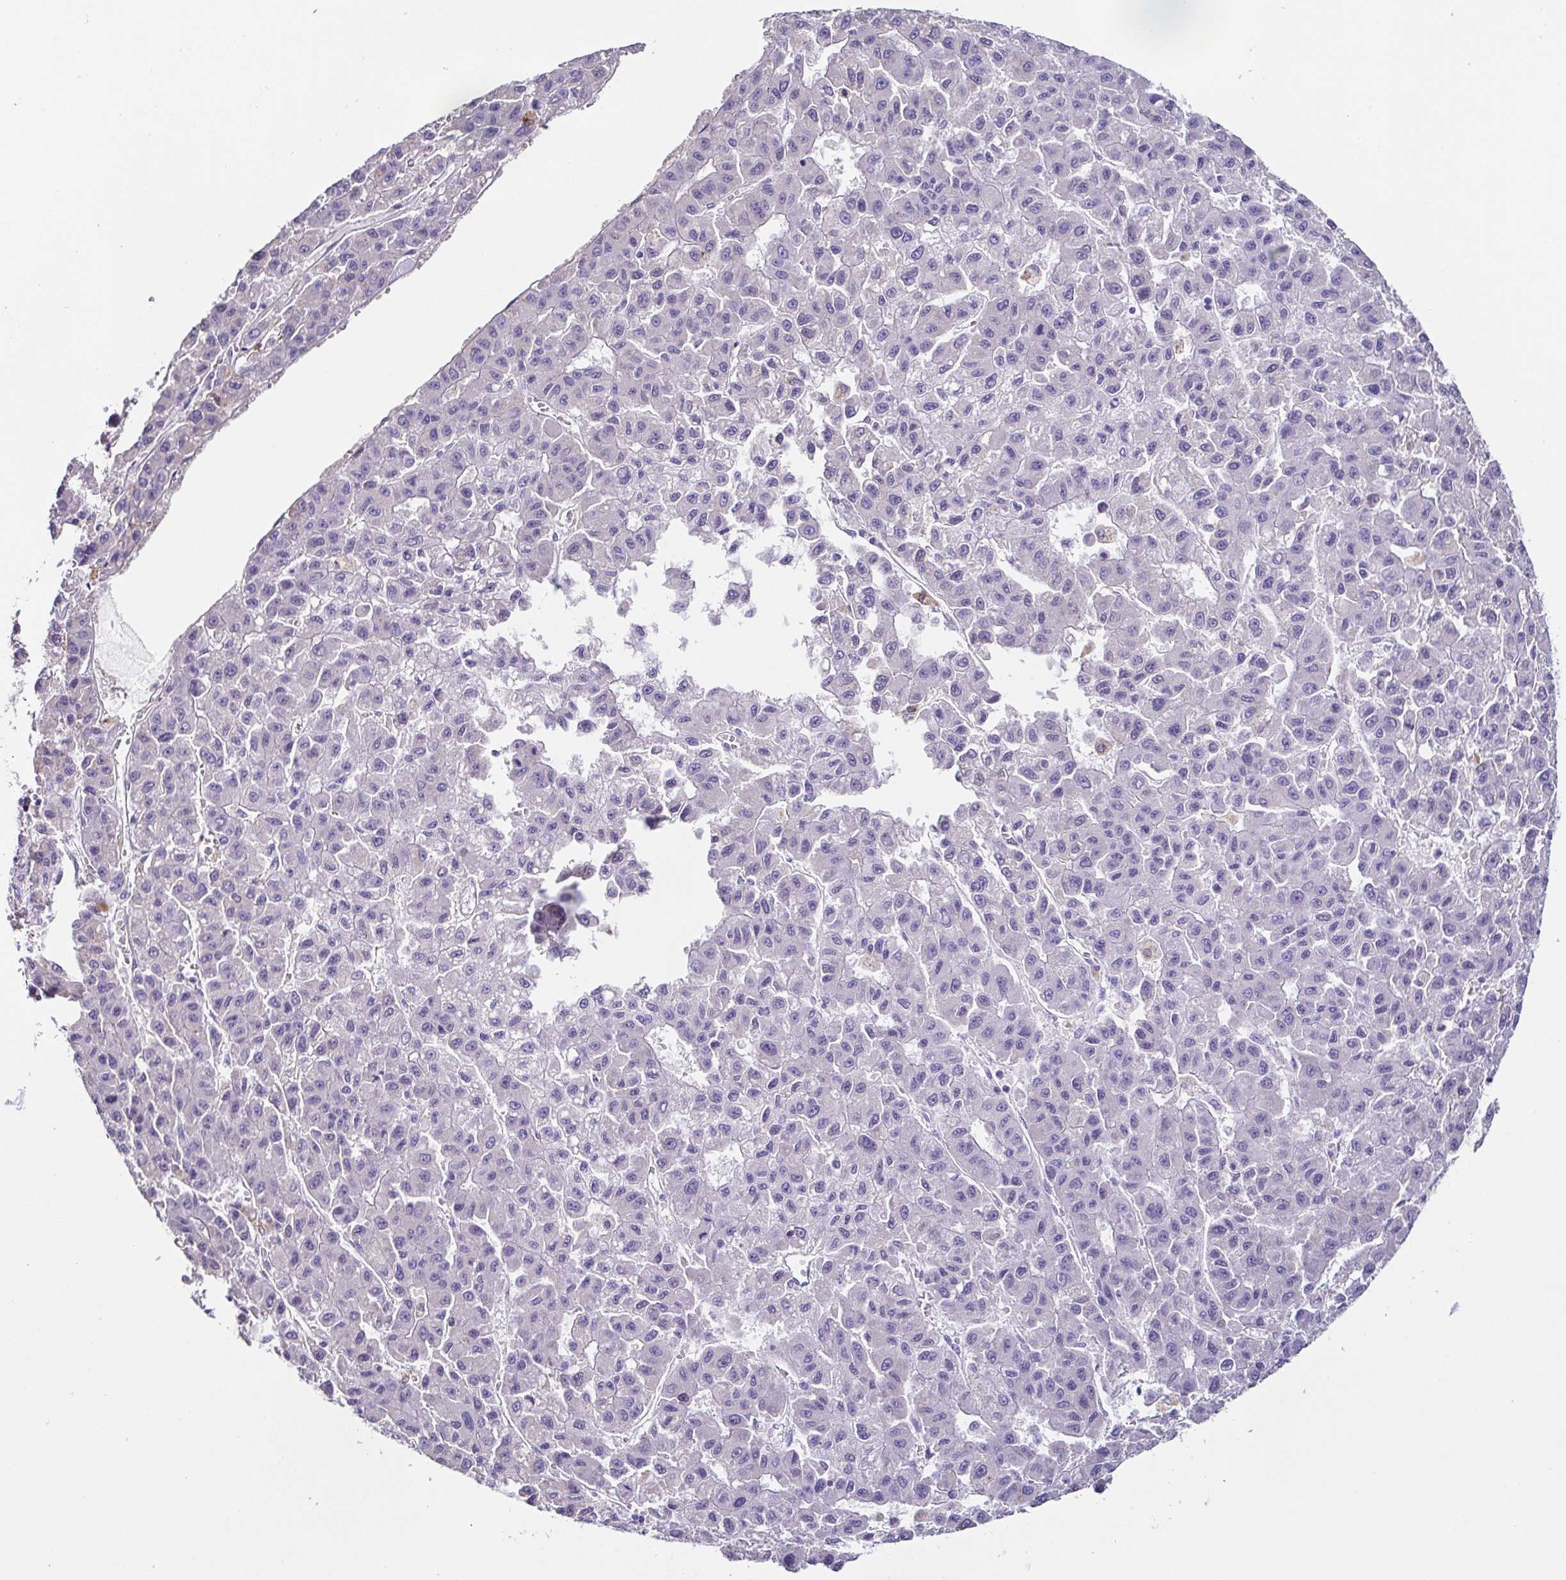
{"staining": {"intensity": "negative", "quantity": "none", "location": "none"}, "tissue": "liver cancer", "cell_type": "Tumor cells", "image_type": "cancer", "snomed": [{"axis": "morphology", "description": "Carcinoma, Hepatocellular, NOS"}, {"axis": "topography", "description": "Liver"}], "caption": "Immunohistochemistry micrograph of neoplastic tissue: human liver hepatocellular carcinoma stained with DAB shows no significant protein expression in tumor cells. (DAB (3,3'-diaminobenzidine) immunohistochemistry (IHC), high magnification).", "gene": "ANXA10", "patient": {"sex": "male", "age": 70}}